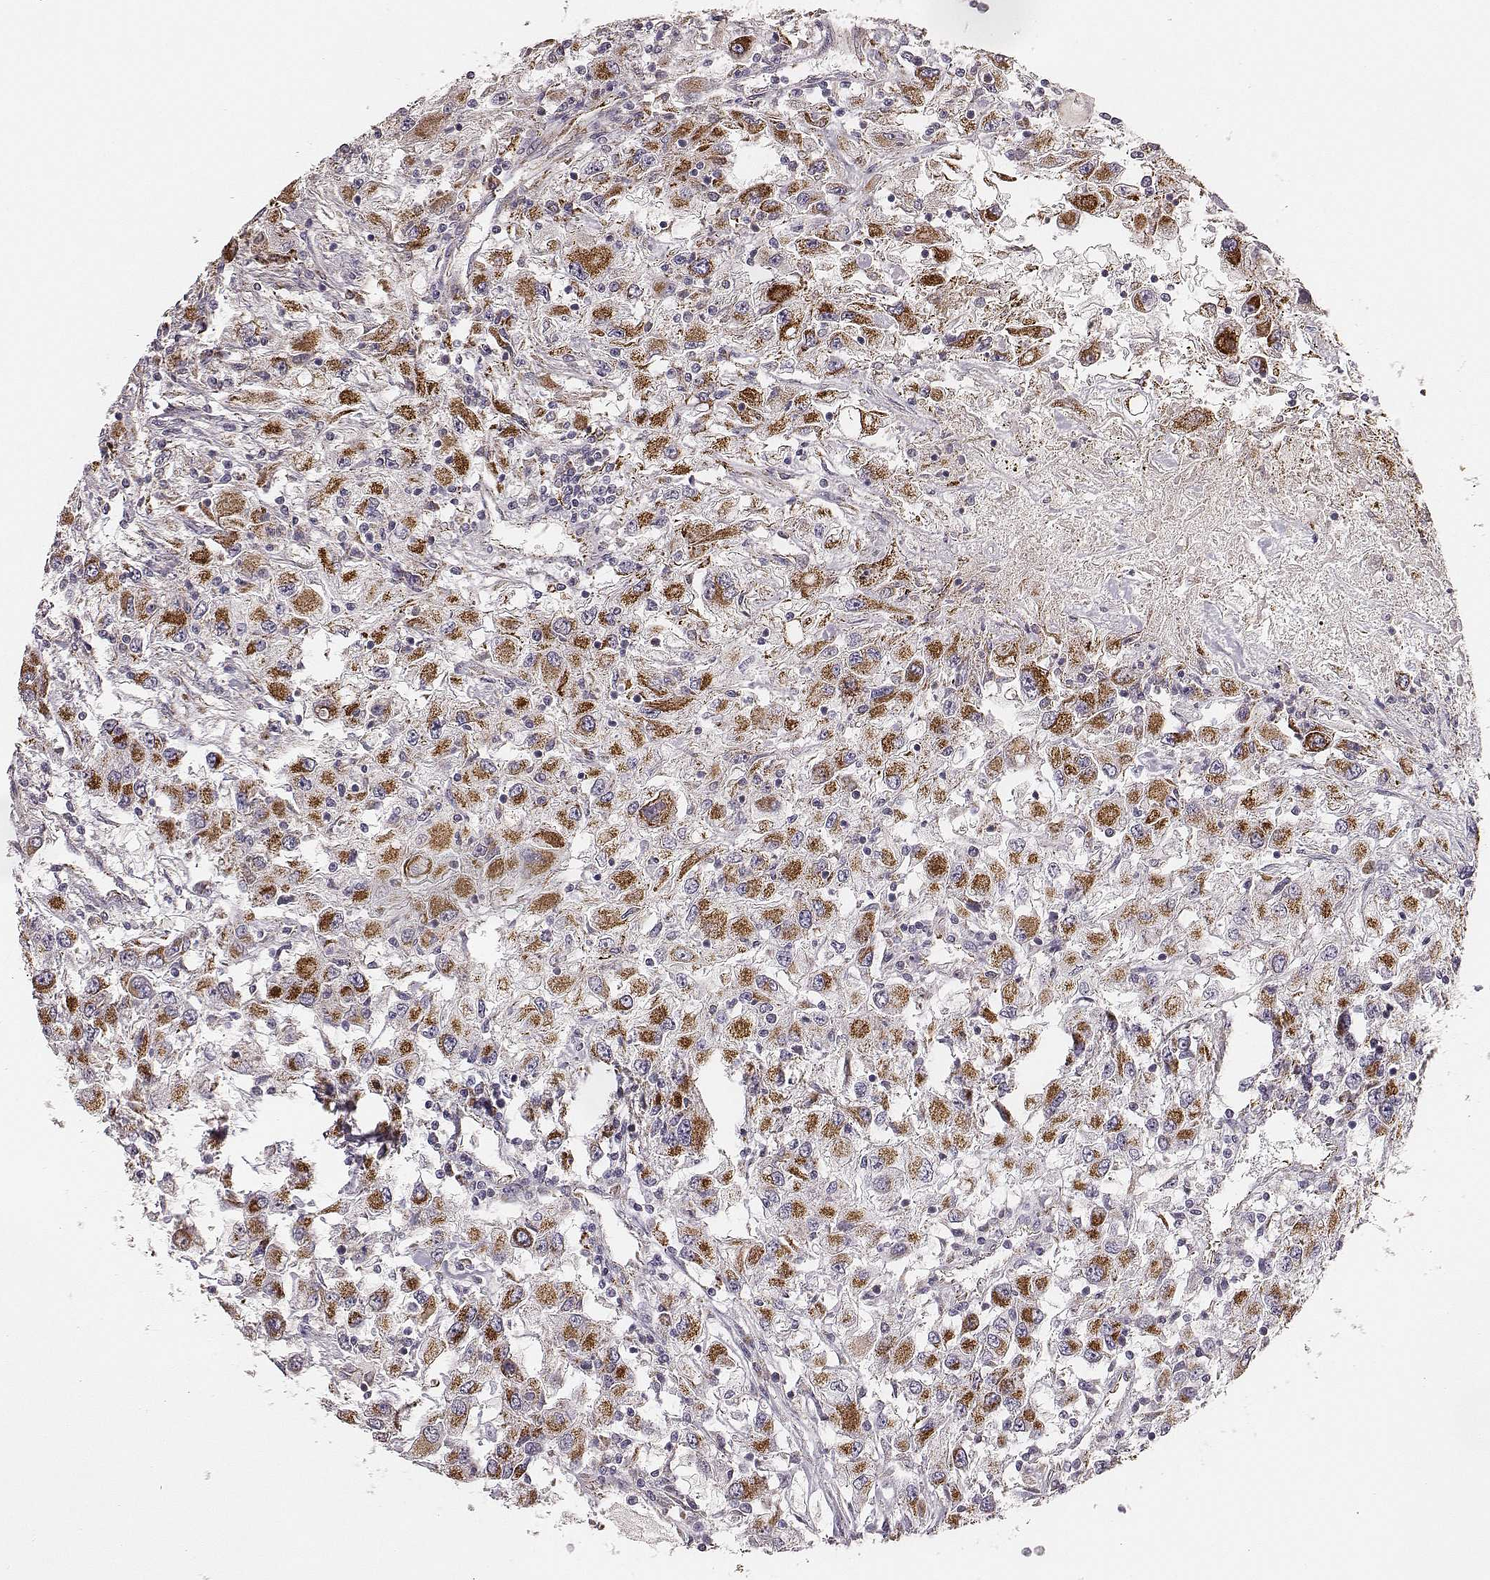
{"staining": {"intensity": "strong", "quantity": ">75%", "location": "cytoplasmic/membranous"}, "tissue": "renal cancer", "cell_type": "Tumor cells", "image_type": "cancer", "snomed": [{"axis": "morphology", "description": "Adenocarcinoma, NOS"}, {"axis": "topography", "description": "Kidney"}], "caption": "Immunohistochemical staining of renal cancer shows strong cytoplasmic/membranous protein positivity in about >75% of tumor cells. (Stains: DAB in brown, nuclei in blue, Microscopy: brightfield microscopy at high magnification).", "gene": "TUFM", "patient": {"sex": "female", "age": 67}}